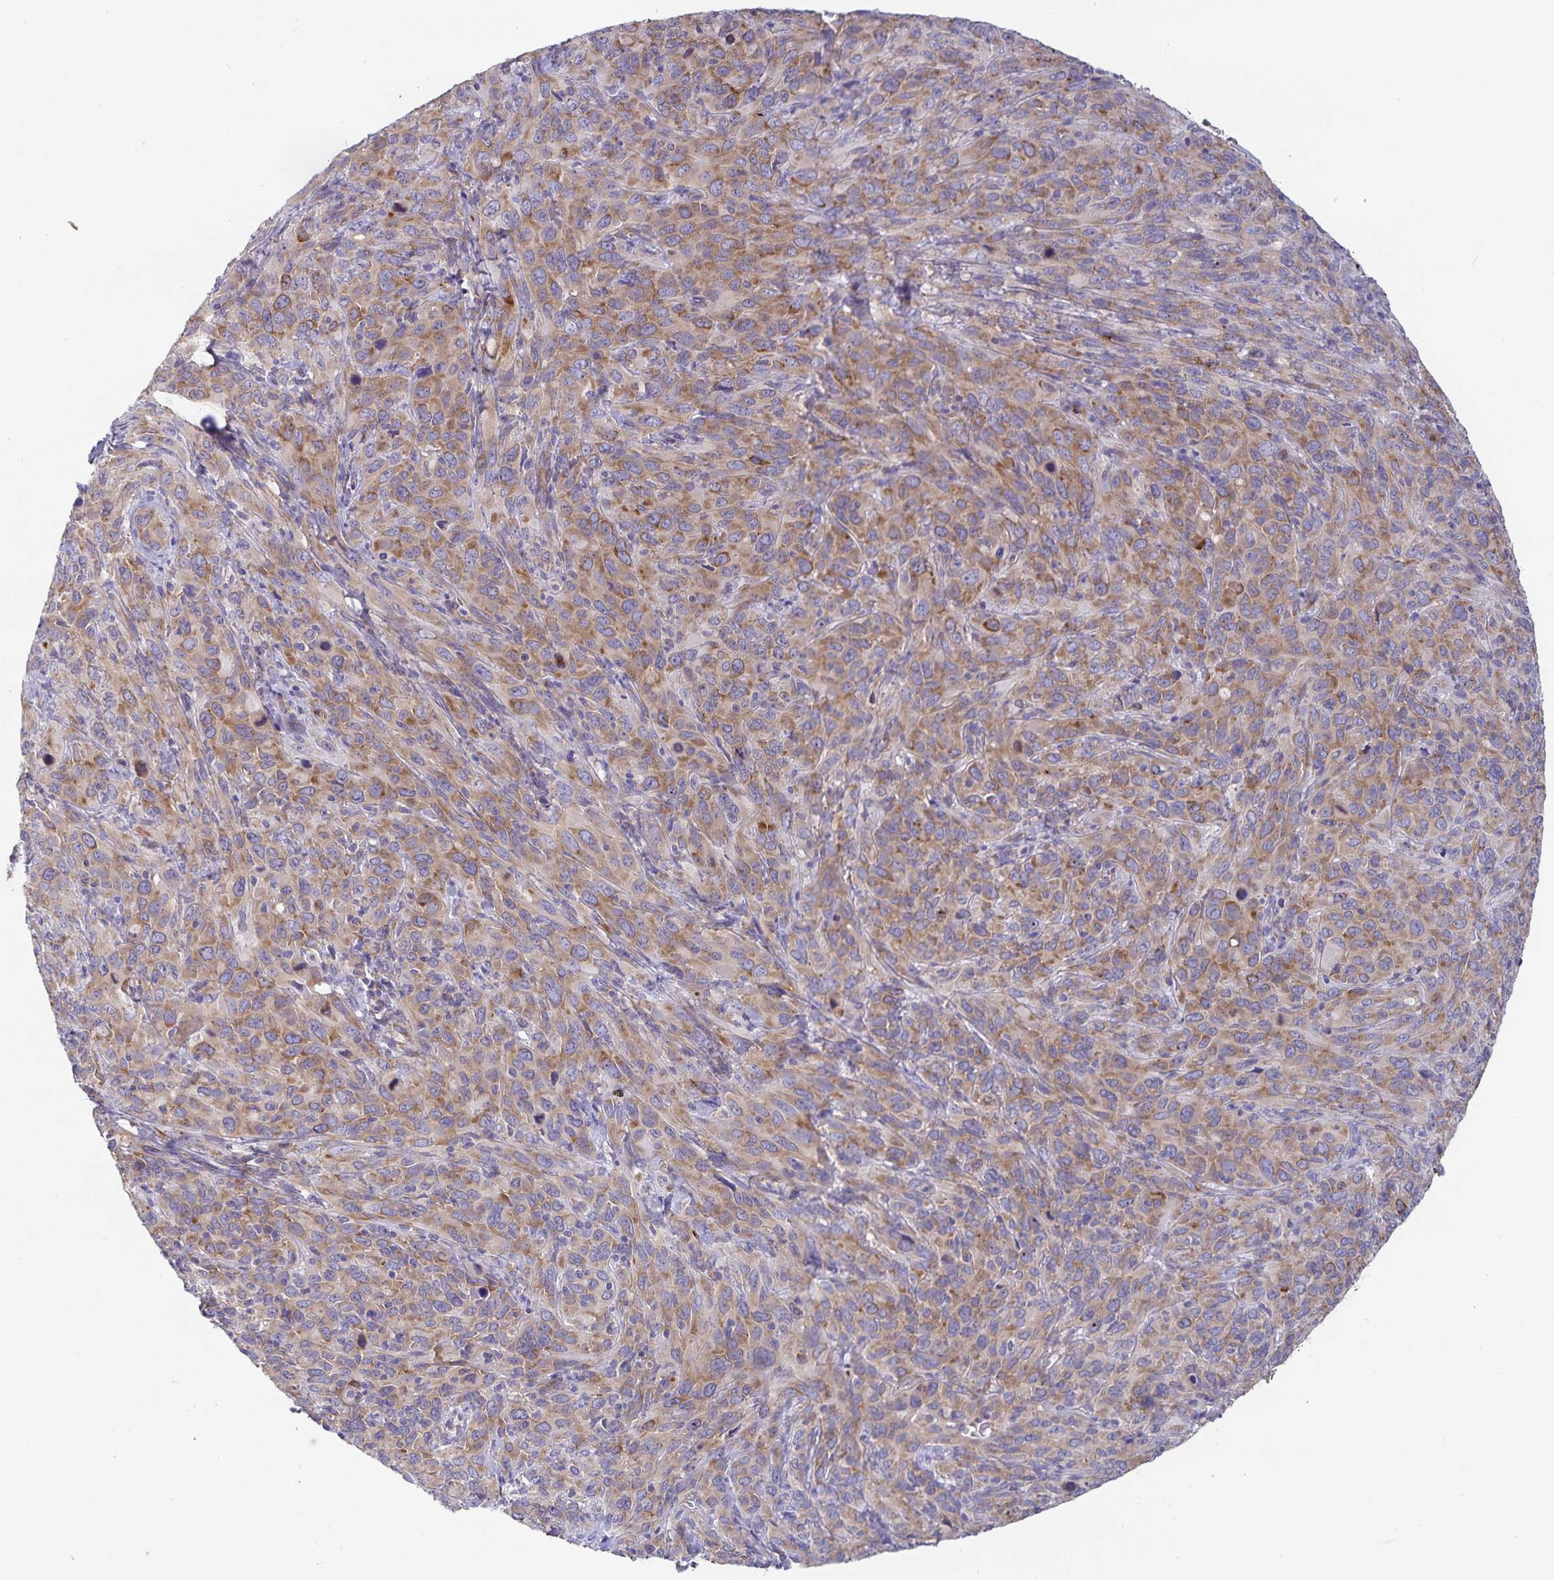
{"staining": {"intensity": "moderate", "quantity": ">75%", "location": "cytoplasmic/membranous"}, "tissue": "cervical cancer", "cell_type": "Tumor cells", "image_type": "cancer", "snomed": [{"axis": "morphology", "description": "Normal tissue, NOS"}, {"axis": "morphology", "description": "Squamous cell carcinoma, NOS"}, {"axis": "topography", "description": "Cervix"}], "caption": "High-magnification brightfield microscopy of cervical cancer (squamous cell carcinoma) stained with DAB (brown) and counterstained with hematoxylin (blue). tumor cells exhibit moderate cytoplasmic/membranous staining is identified in about>75% of cells.", "gene": "FAM120A", "patient": {"sex": "female", "age": 51}}